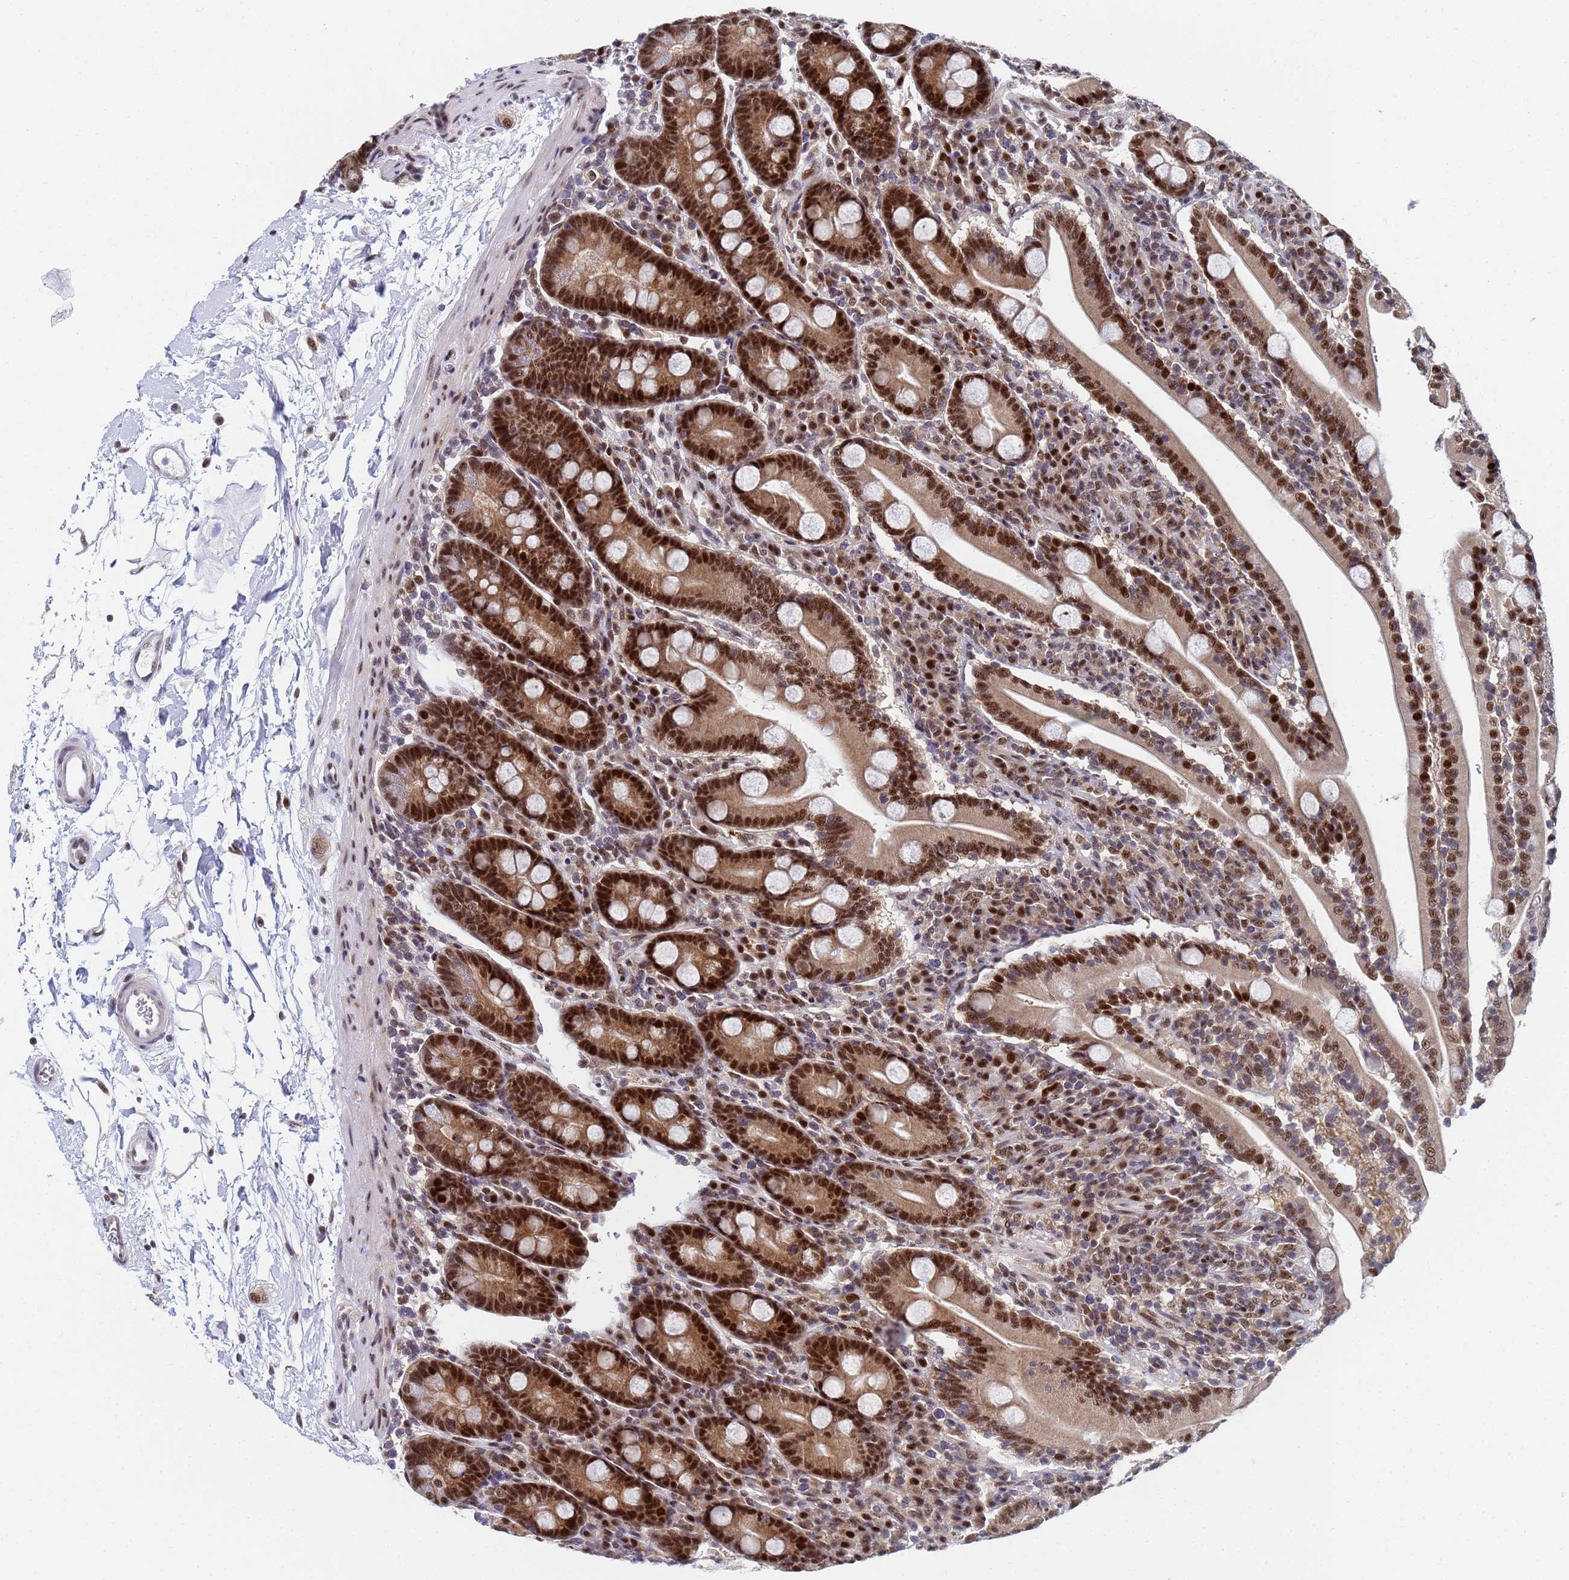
{"staining": {"intensity": "strong", "quantity": ">75%", "location": "cytoplasmic/membranous,nuclear"}, "tissue": "duodenum", "cell_type": "Glandular cells", "image_type": "normal", "snomed": [{"axis": "morphology", "description": "Normal tissue, NOS"}, {"axis": "topography", "description": "Duodenum"}], "caption": "Immunohistochemical staining of normal human duodenum shows high levels of strong cytoplasmic/membranous,nuclear positivity in about >75% of glandular cells.", "gene": "AP5Z1", "patient": {"sex": "male", "age": 35}}